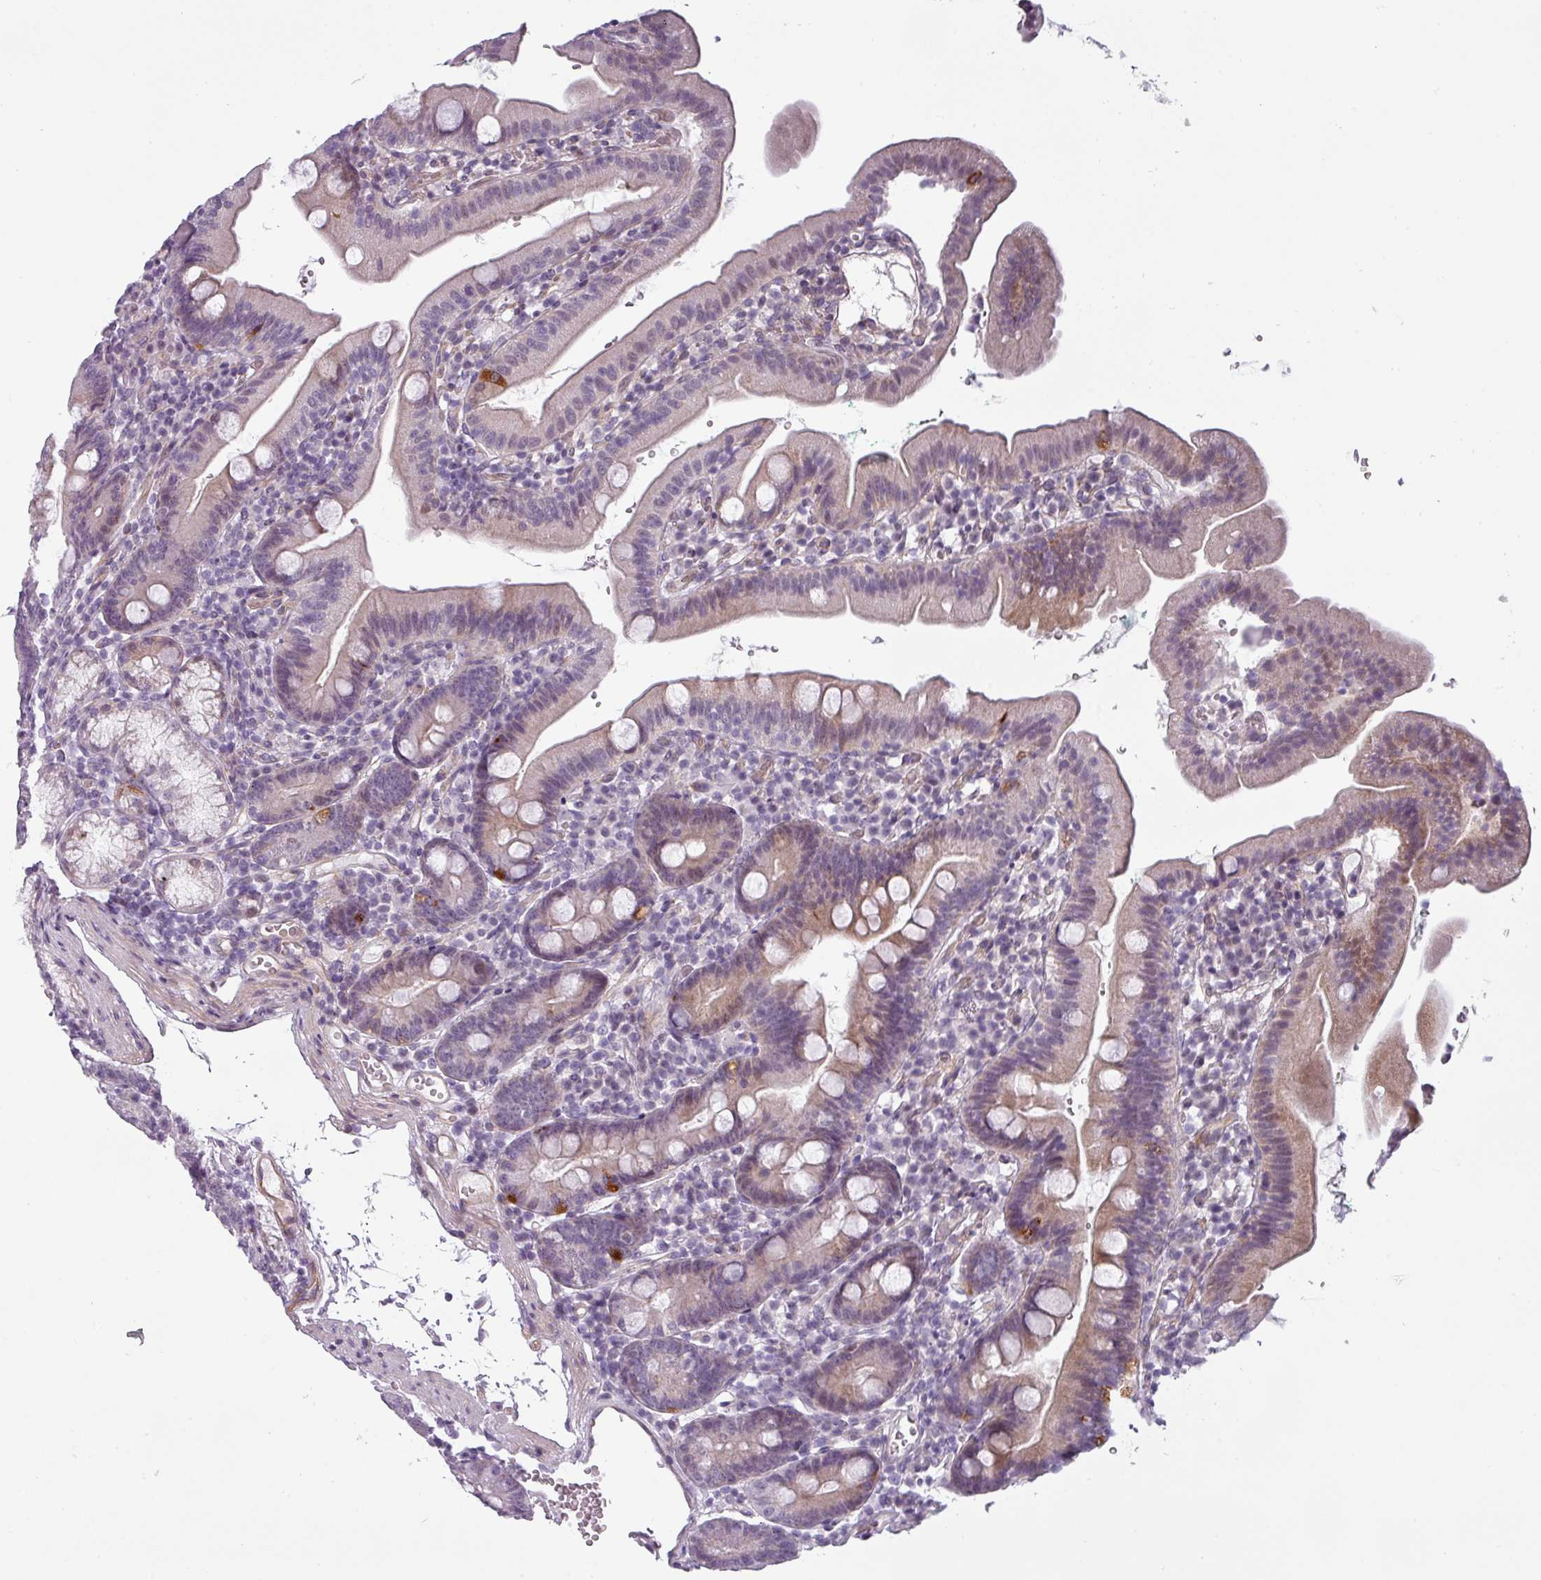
{"staining": {"intensity": "moderate", "quantity": "25%-75%", "location": "cytoplasmic/membranous"}, "tissue": "duodenum", "cell_type": "Glandular cells", "image_type": "normal", "snomed": [{"axis": "morphology", "description": "Normal tissue, NOS"}, {"axis": "topography", "description": "Duodenum"}], "caption": "IHC micrograph of normal human duodenum stained for a protein (brown), which reveals medium levels of moderate cytoplasmic/membranous expression in about 25%-75% of glandular cells.", "gene": "CHRDL1", "patient": {"sex": "female", "age": 67}}